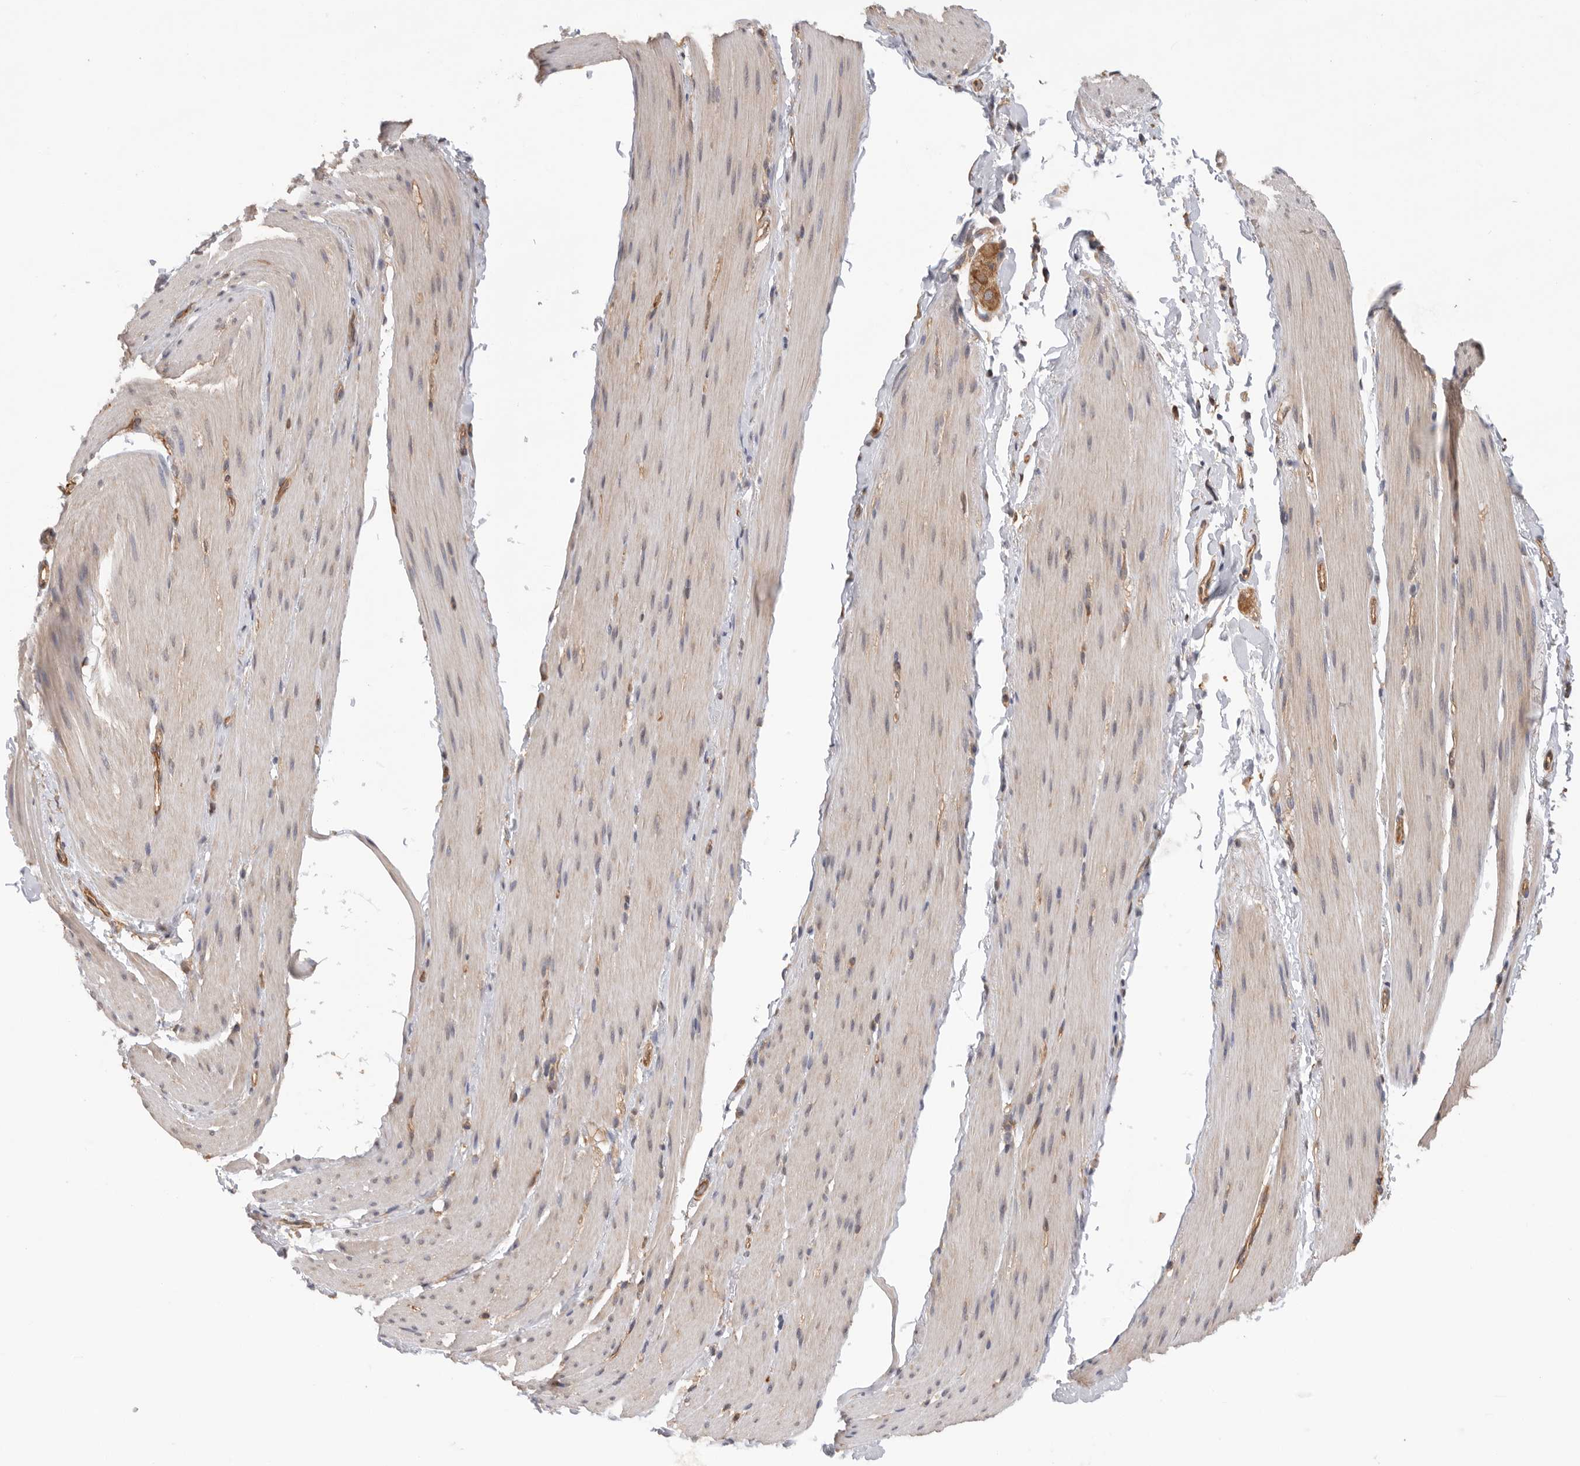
{"staining": {"intensity": "negative", "quantity": "none", "location": "none"}, "tissue": "smooth muscle", "cell_type": "Smooth muscle cells", "image_type": "normal", "snomed": [{"axis": "morphology", "description": "Normal tissue, NOS"}, {"axis": "topography", "description": "Smooth muscle"}, {"axis": "topography", "description": "Small intestine"}], "caption": "This is an immunohistochemistry (IHC) micrograph of benign human smooth muscle. There is no staining in smooth muscle cells.", "gene": "CDC42BPB", "patient": {"sex": "female", "age": 84}}